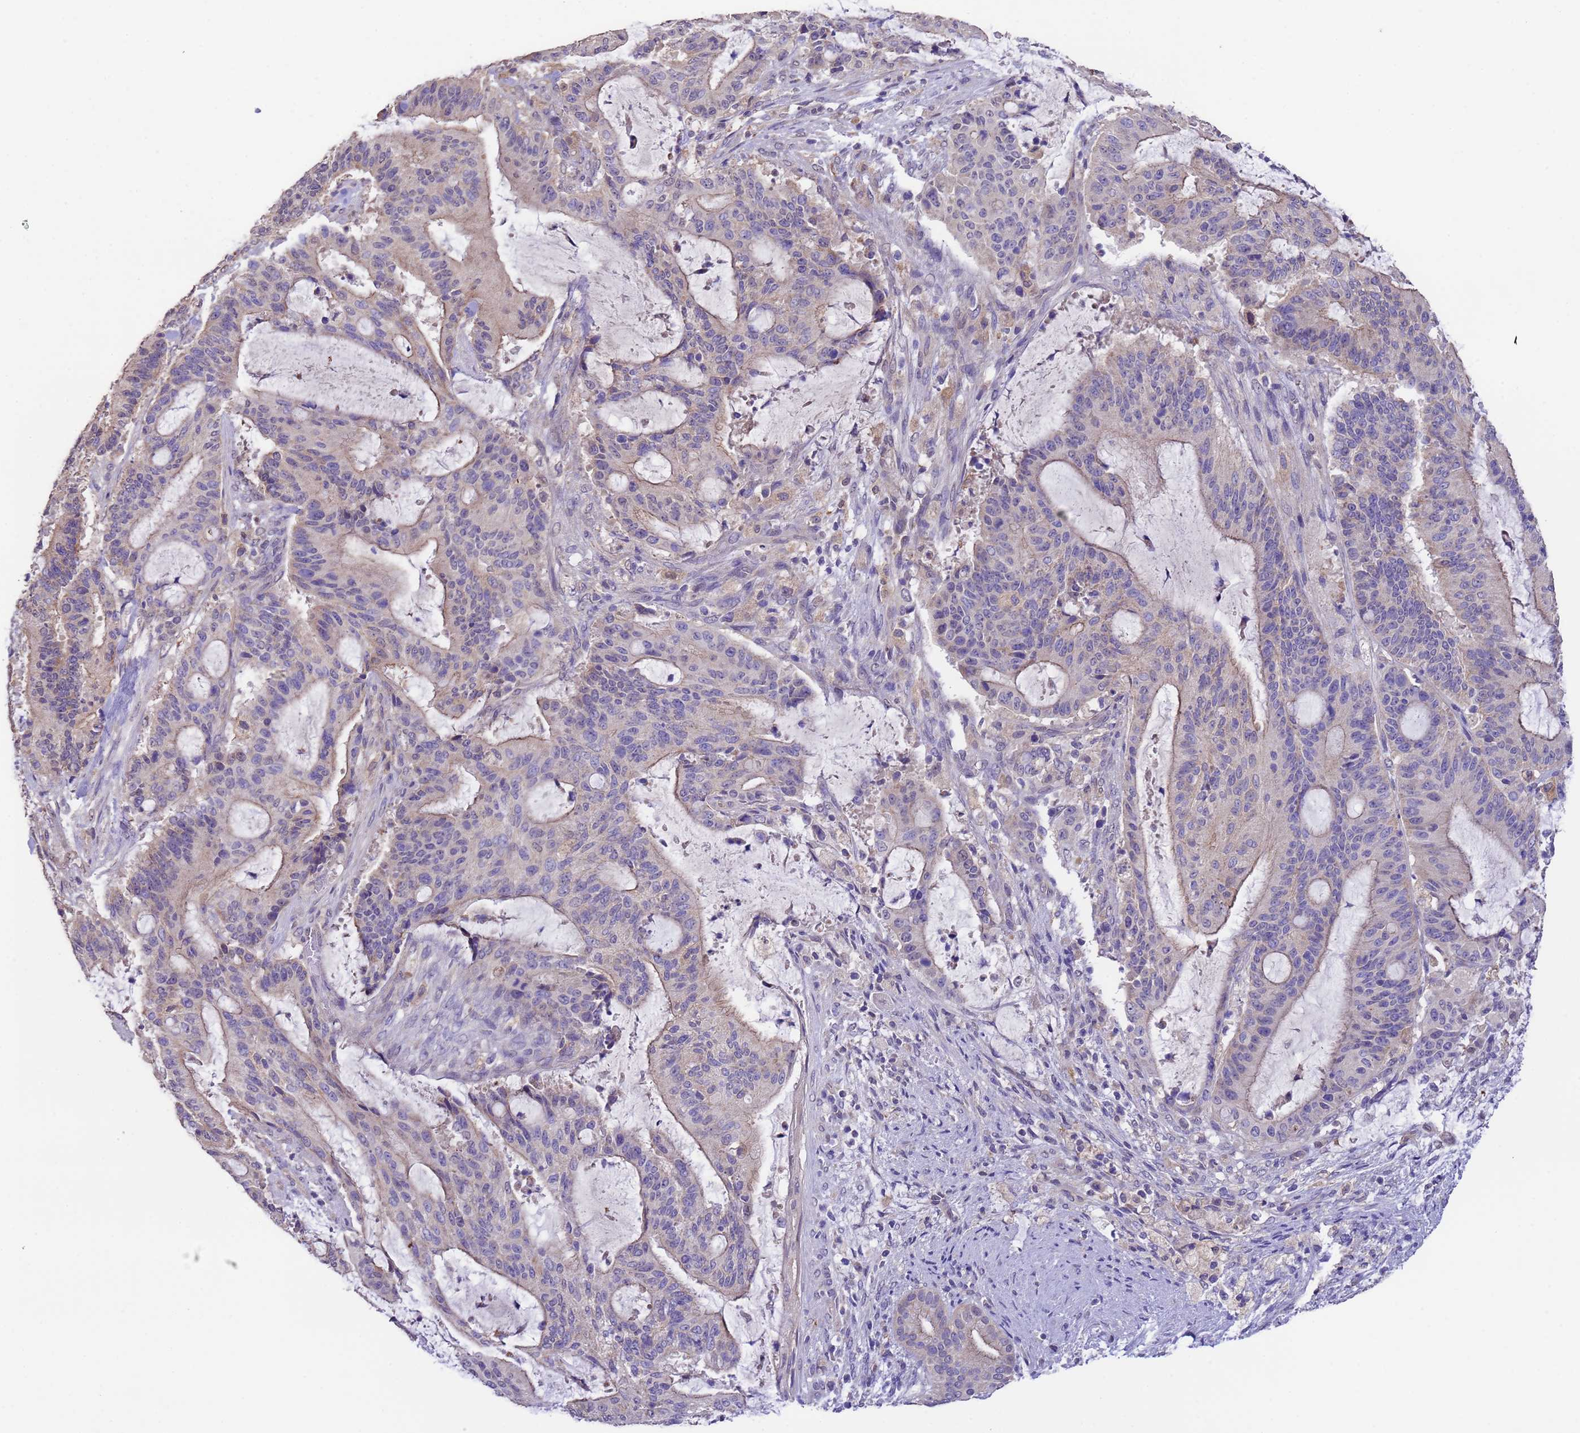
{"staining": {"intensity": "weak", "quantity": "<25%", "location": "cytoplasmic/membranous"}, "tissue": "liver cancer", "cell_type": "Tumor cells", "image_type": "cancer", "snomed": [{"axis": "morphology", "description": "Normal tissue, NOS"}, {"axis": "morphology", "description": "Cholangiocarcinoma"}, {"axis": "topography", "description": "Liver"}, {"axis": "topography", "description": "Peripheral nerve tissue"}], "caption": "Immunohistochemistry histopathology image of human liver cholangiocarcinoma stained for a protein (brown), which exhibits no staining in tumor cells. The staining is performed using DAB brown chromogen with nuclei counter-stained in using hematoxylin.", "gene": "NPHP1", "patient": {"sex": "female", "age": 73}}